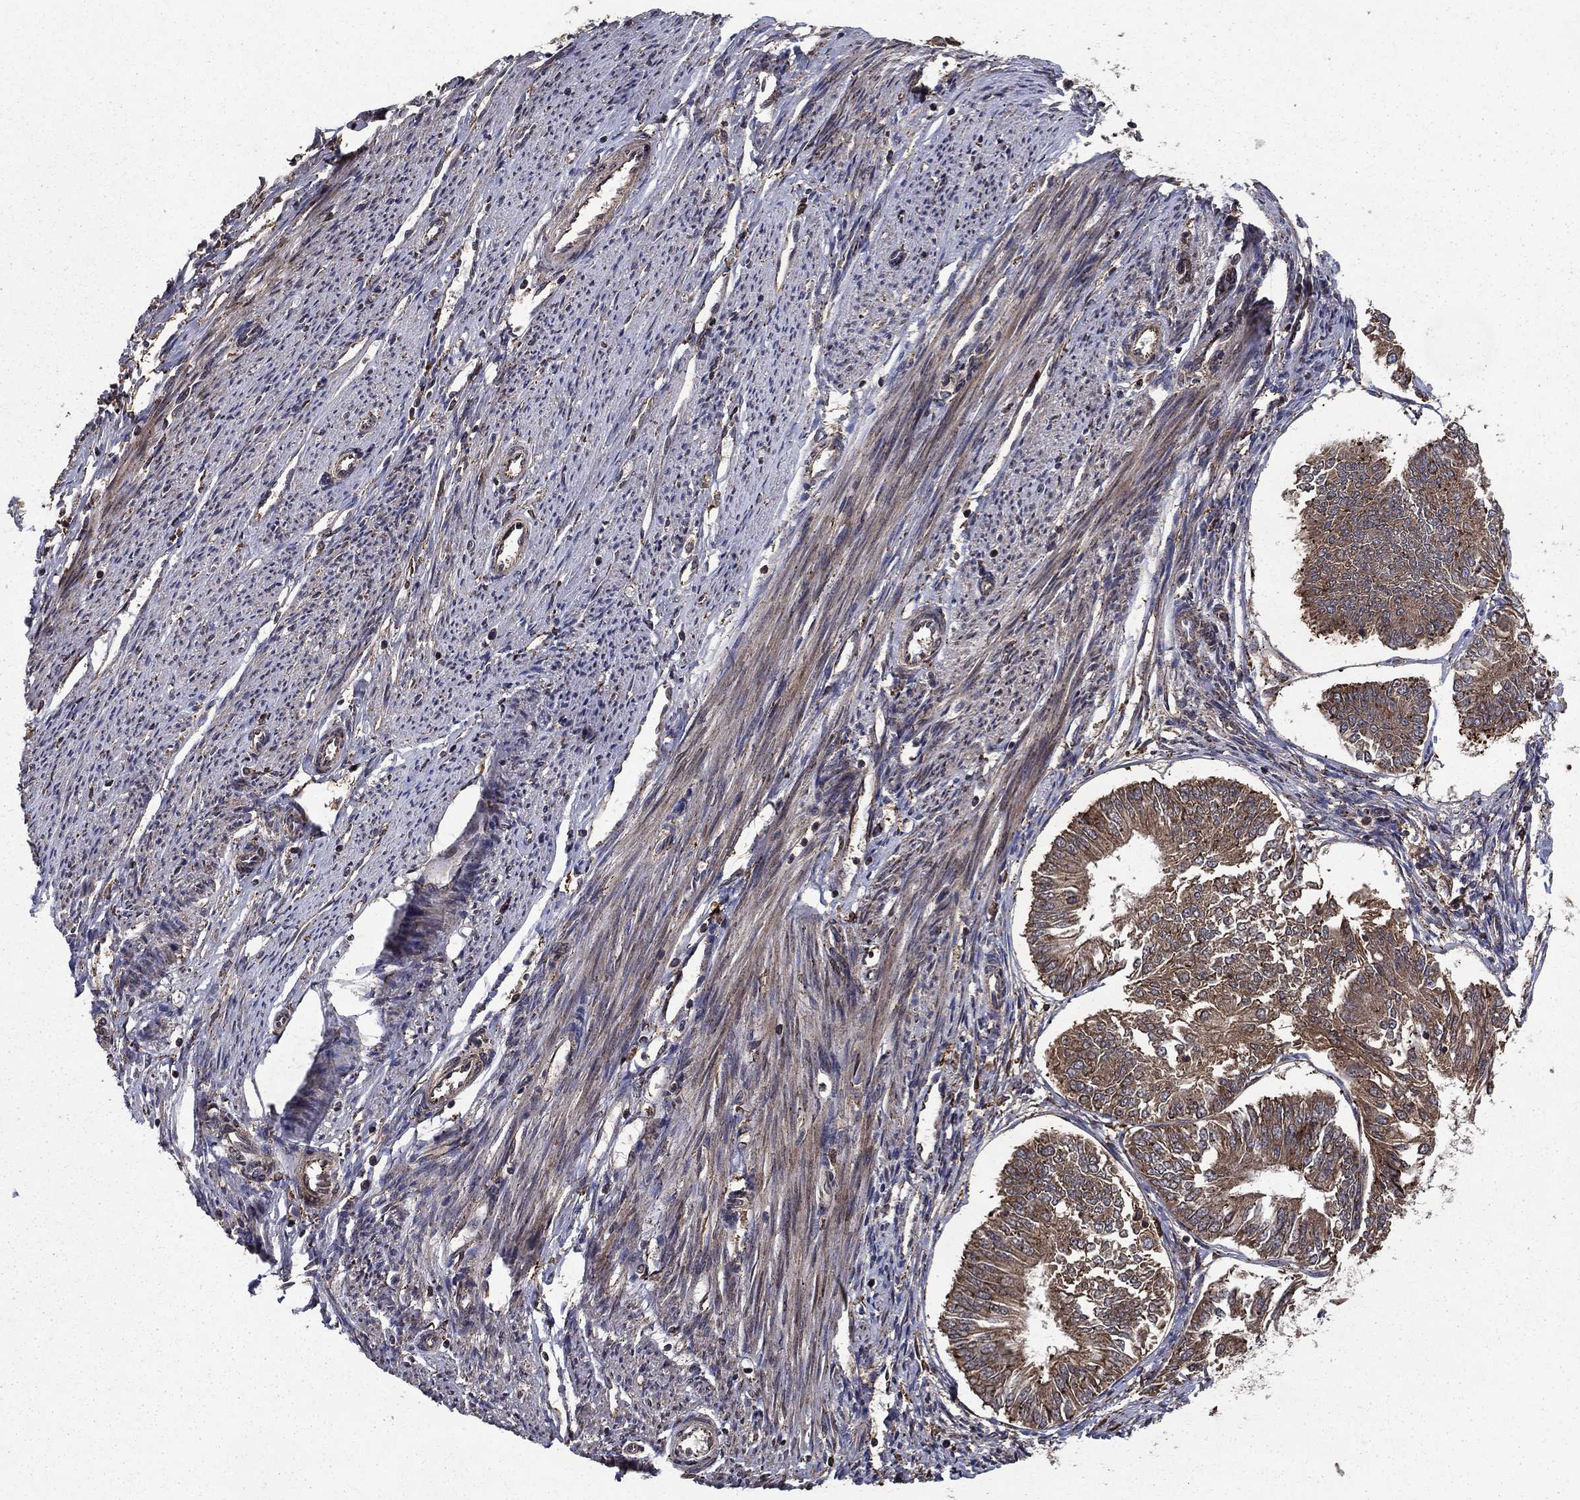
{"staining": {"intensity": "moderate", "quantity": ">75%", "location": "cytoplasmic/membranous"}, "tissue": "endometrial cancer", "cell_type": "Tumor cells", "image_type": "cancer", "snomed": [{"axis": "morphology", "description": "Adenocarcinoma, NOS"}, {"axis": "topography", "description": "Endometrium"}], "caption": "Endometrial cancer stained with a protein marker demonstrates moderate staining in tumor cells.", "gene": "BABAM2", "patient": {"sex": "female", "age": 58}}